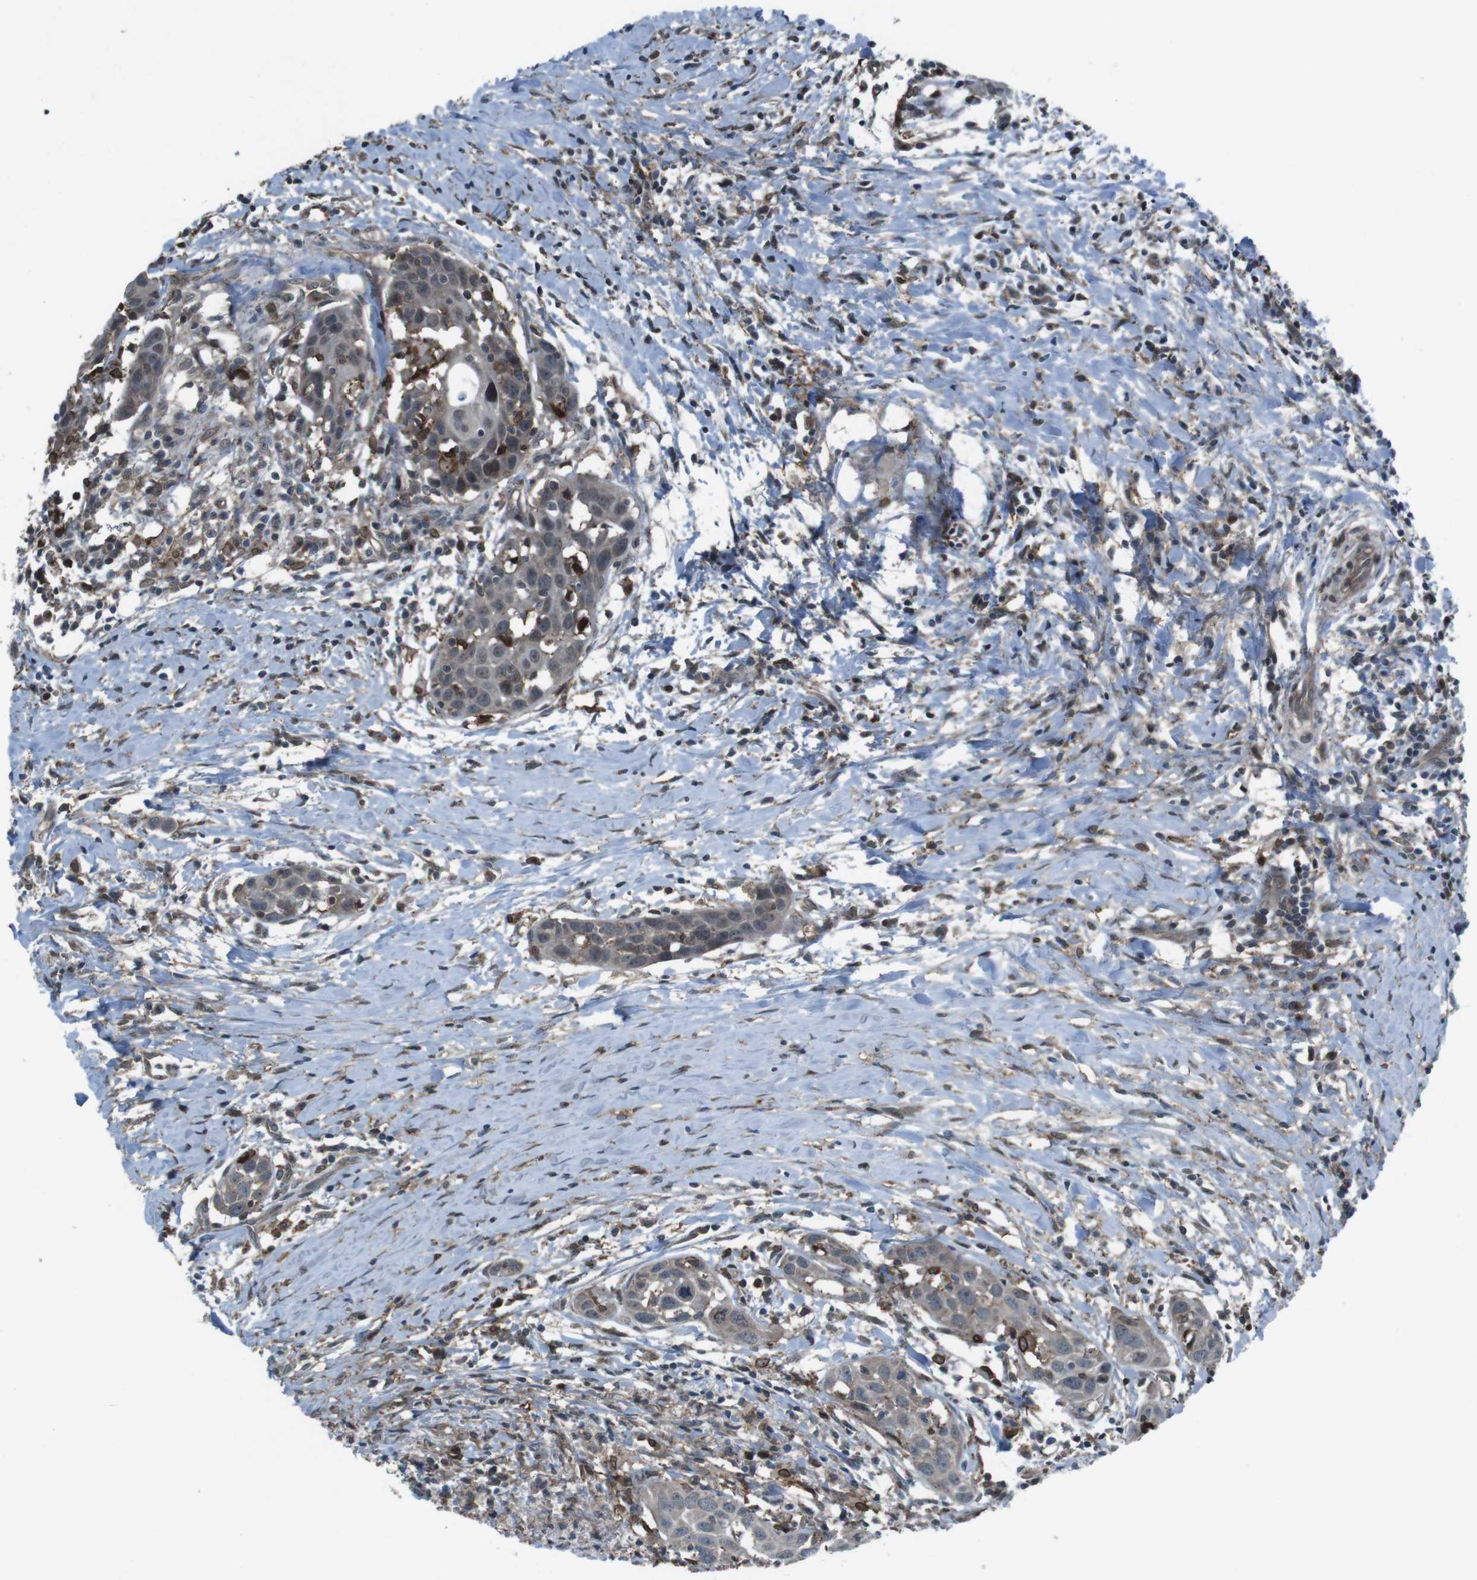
{"staining": {"intensity": "moderate", "quantity": ">75%", "location": "cytoplasmic/membranous"}, "tissue": "head and neck cancer", "cell_type": "Tumor cells", "image_type": "cancer", "snomed": [{"axis": "morphology", "description": "Squamous cell carcinoma, NOS"}, {"axis": "topography", "description": "Oral tissue"}, {"axis": "topography", "description": "Head-Neck"}], "caption": "An immunohistochemistry (IHC) micrograph of neoplastic tissue is shown. Protein staining in brown highlights moderate cytoplasmic/membranous positivity in head and neck cancer (squamous cell carcinoma) within tumor cells. The staining is performed using DAB brown chromogen to label protein expression. The nuclei are counter-stained blue using hematoxylin.", "gene": "GDF10", "patient": {"sex": "female", "age": 50}}